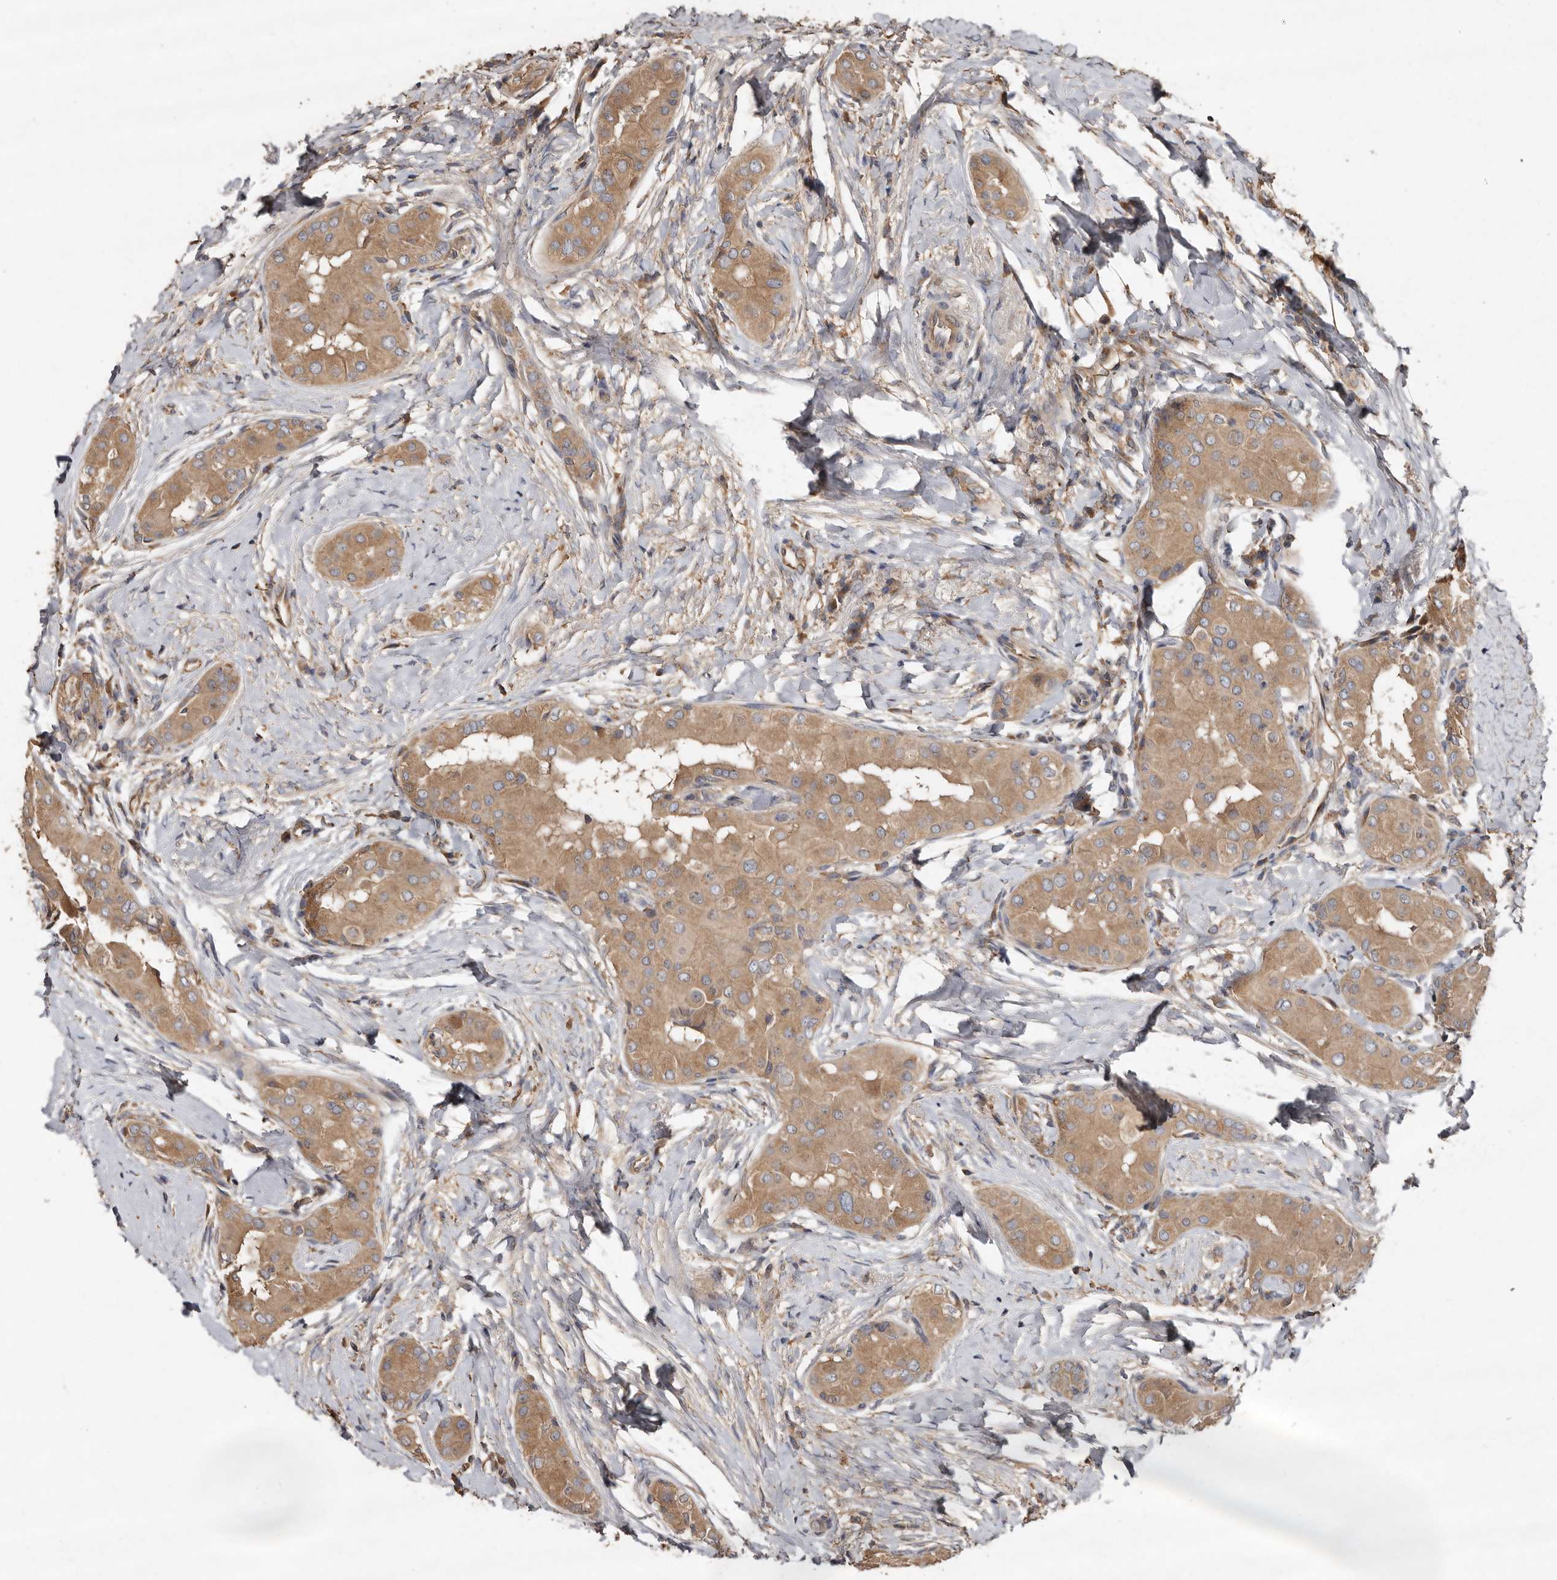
{"staining": {"intensity": "moderate", "quantity": ">75%", "location": "cytoplasmic/membranous"}, "tissue": "thyroid cancer", "cell_type": "Tumor cells", "image_type": "cancer", "snomed": [{"axis": "morphology", "description": "Papillary adenocarcinoma, NOS"}, {"axis": "topography", "description": "Thyroid gland"}], "caption": "Thyroid cancer stained with DAB (3,3'-diaminobenzidine) immunohistochemistry (IHC) demonstrates medium levels of moderate cytoplasmic/membranous expression in approximately >75% of tumor cells. Using DAB (3,3'-diaminobenzidine) (brown) and hematoxylin (blue) stains, captured at high magnification using brightfield microscopy.", "gene": "FLCN", "patient": {"sex": "male", "age": 33}}